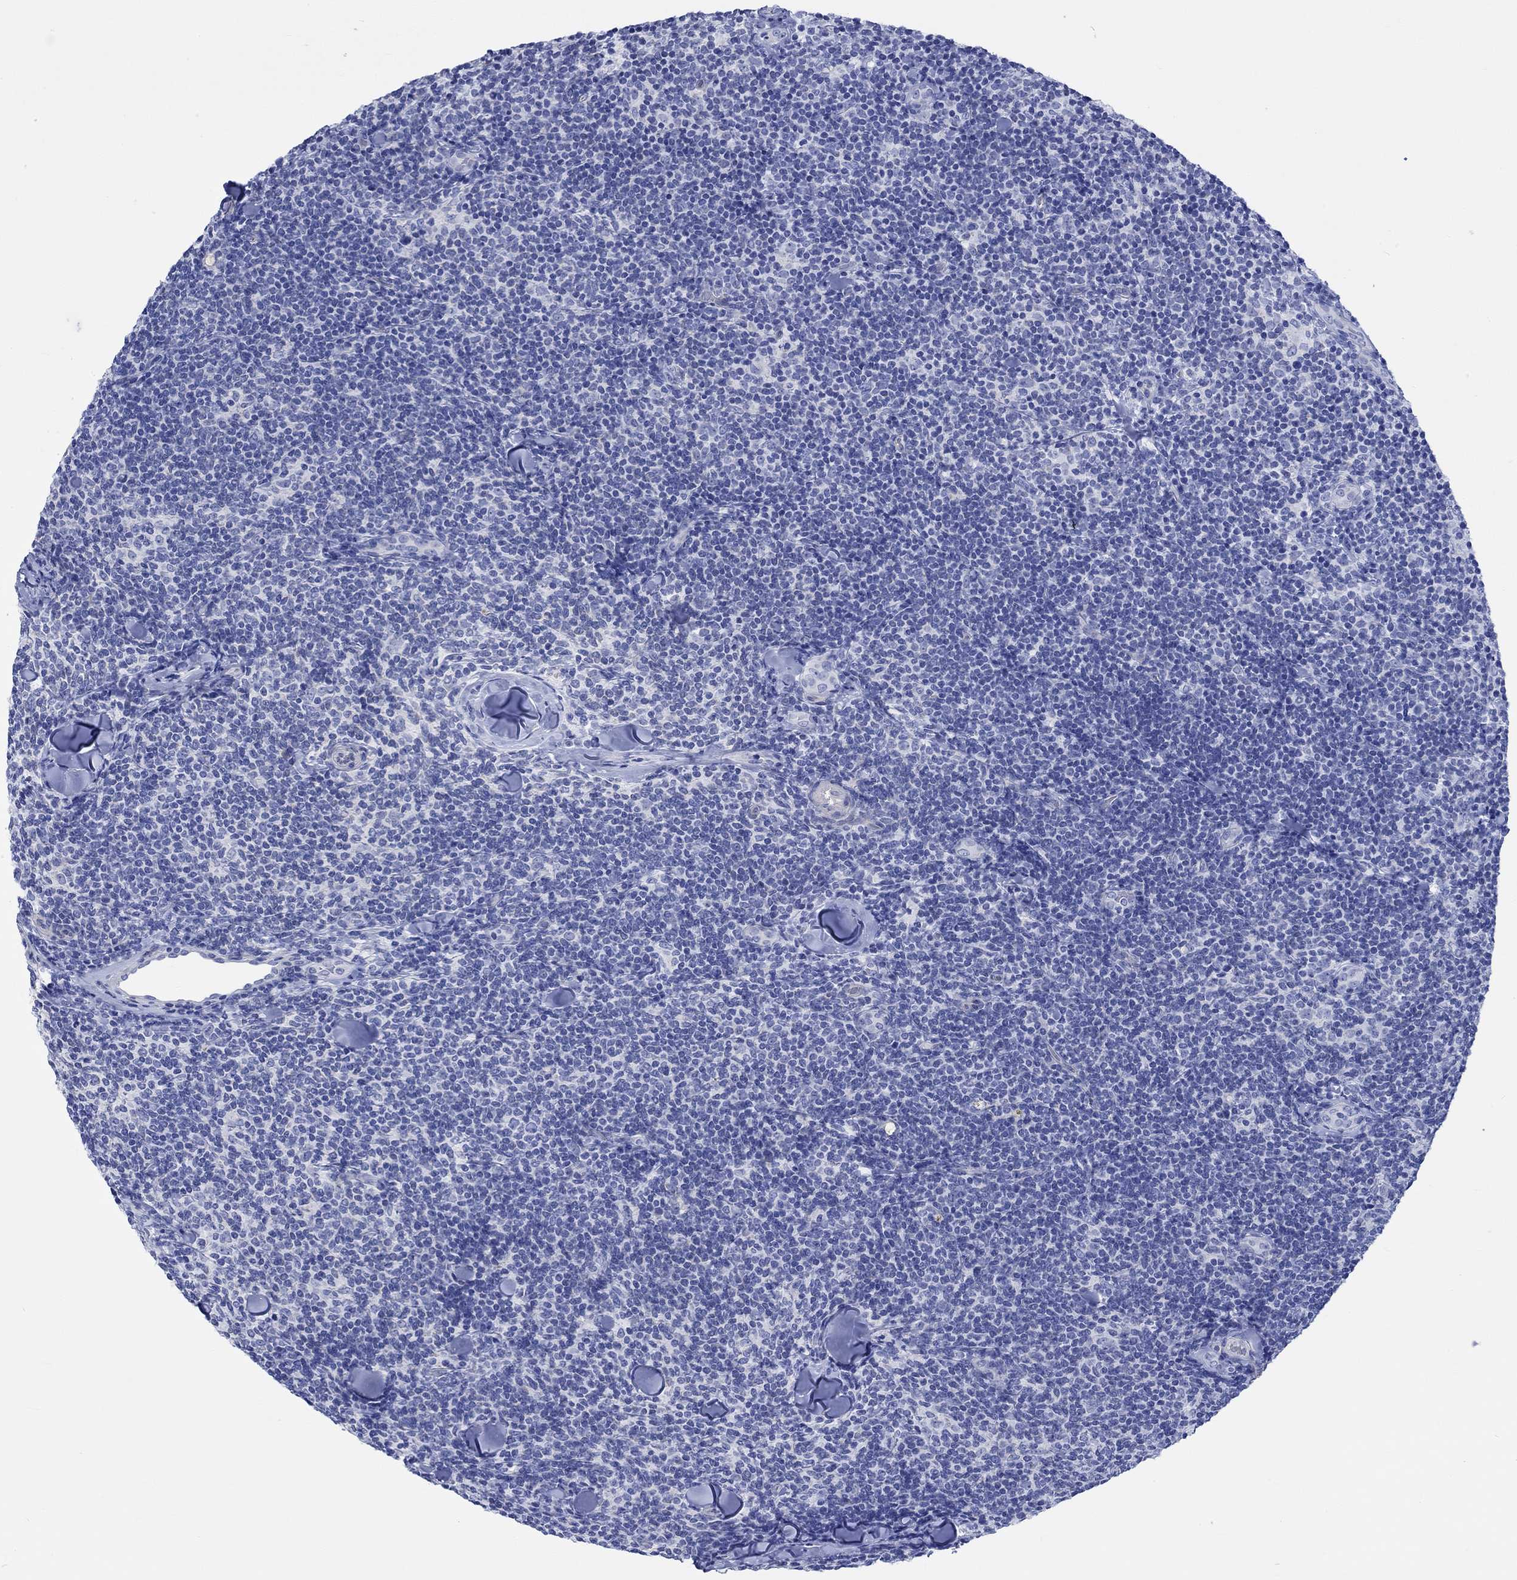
{"staining": {"intensity": "negative", "quantity": "none", "location": "none"}, "tissue": "lymphoma", "cell_type": "Tumor cells", "image_type": "cancer", "snomed": [{"axis": "morphology", "description": "Malignant lymphoma, non-Hodgkin's type, Low grade"}, {"axis": "topography", "description": "Lymph node"}], "caption": "High magnification brightfield microscopy of lymphoma stained with DAB (brown) and counterstained with hematoxylin (blue): tumor cells show no significant positivity. Nuclei are stained in blue.", "gene": "CPLX2", "patient": {"sex": "female", "age": 56}}